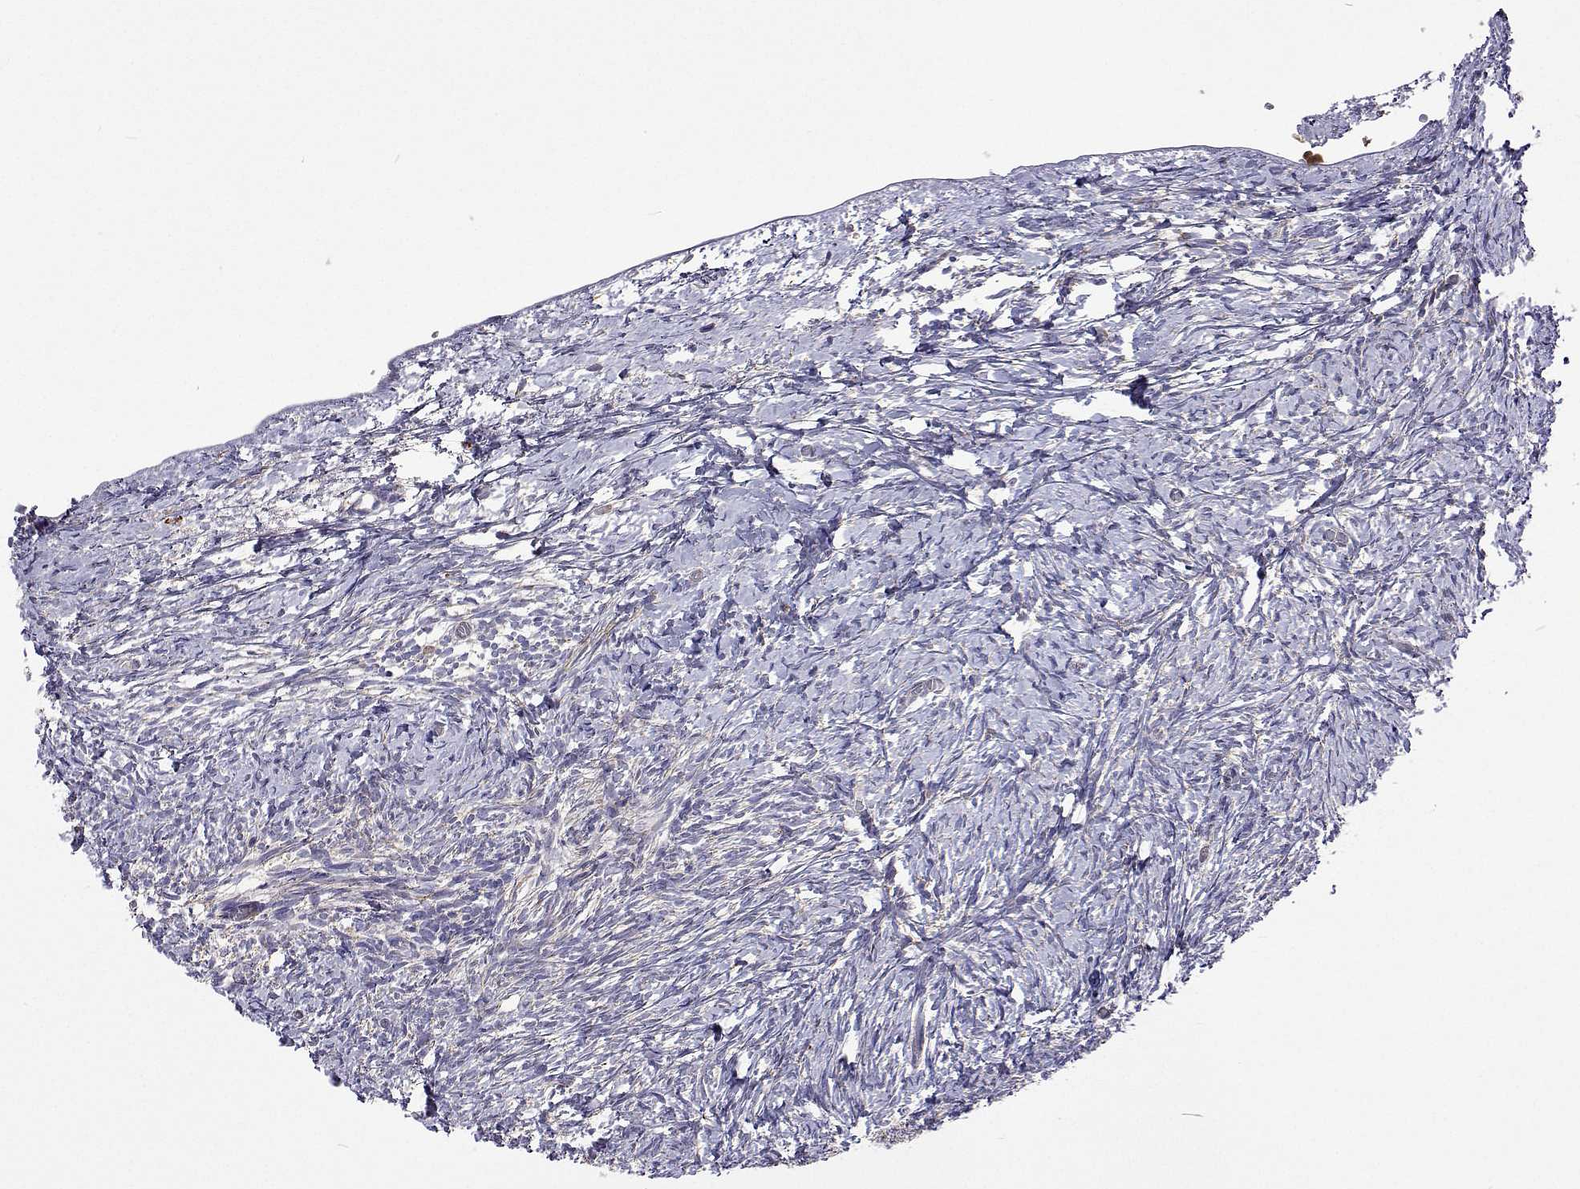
{"staining": {"intensity": "weak", "quantity": ">75%", "location": "cytoplasmic/membranous"}, "tissue": "ovary", "cell_type": "Follicle cells", "image_type": "normal", "snomed": [{"axis": "morphology", "description": "Normal tissue, NOS"}, {"axis": "topography", "description": "Ovary"}], "caption": "IHC histopathology image of normal ovary stained for a protein (brown), which reveals low levels of weak cytoplasmic/membranous expression in approximately >75% of follicle cells.", "gene": "DHTKD1", "patient": {"sex": "female", "age": 39}}